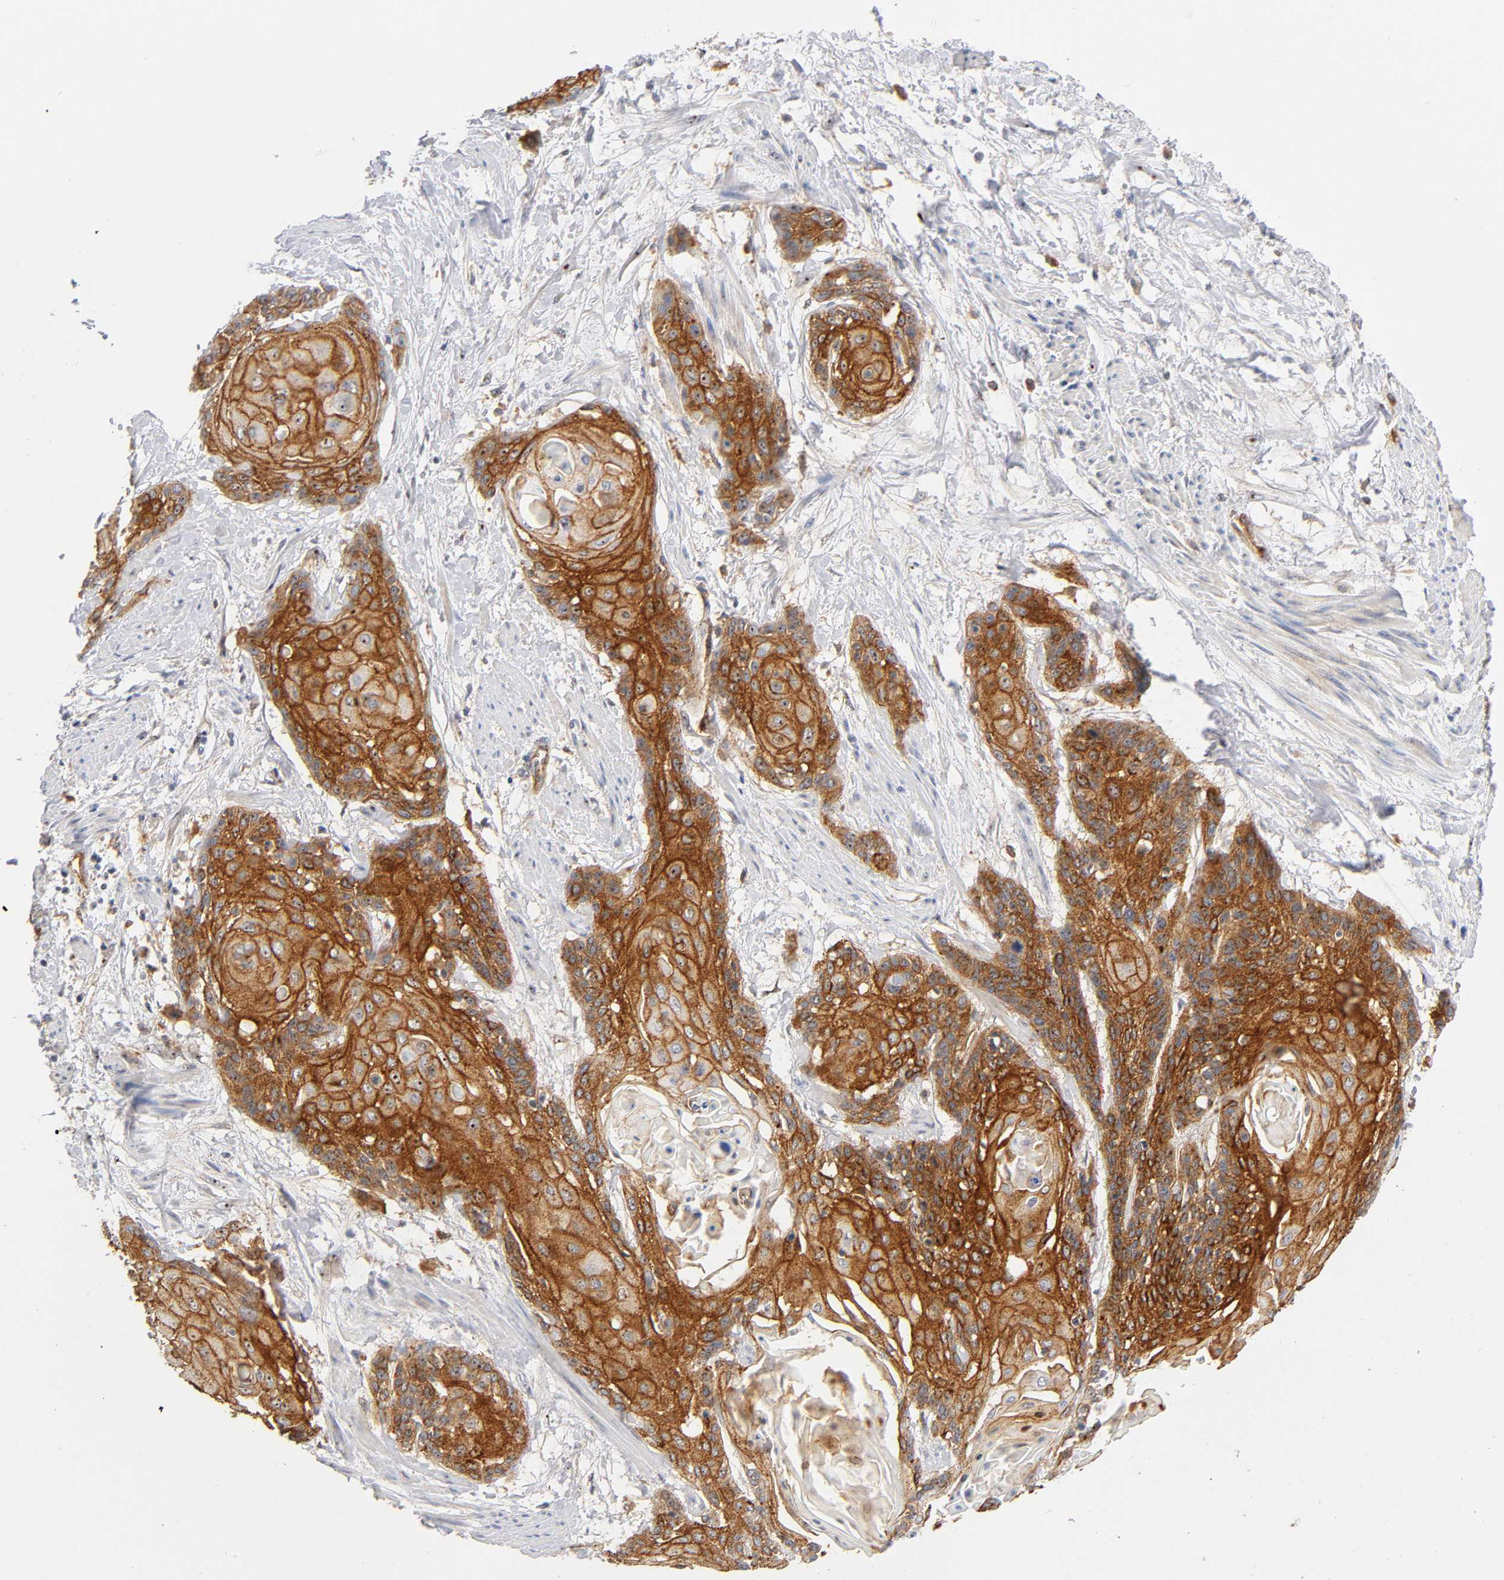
{"staining": {"intensity": "strong", "quantity": ">75%", "location": "cytoplasmic/membranous"}, "tissue": "cervical cancer", "cell_type": "Tumor cells", "image_type": "cancer", "snomed": [{"axis": "morphology", "description": "Squamous cell carcinoma, NOS"}, {"axis": "topography", "description": "Cervix"}], "caption": "Tumor cells demonstrate high levels of strong cytoplasmic/membranous staining in approximately >75% of cells in human cervical cancer (squamous cell carcinoma).", "gene": "PLD1", "patient": {"sex": "female", "age": 57}}